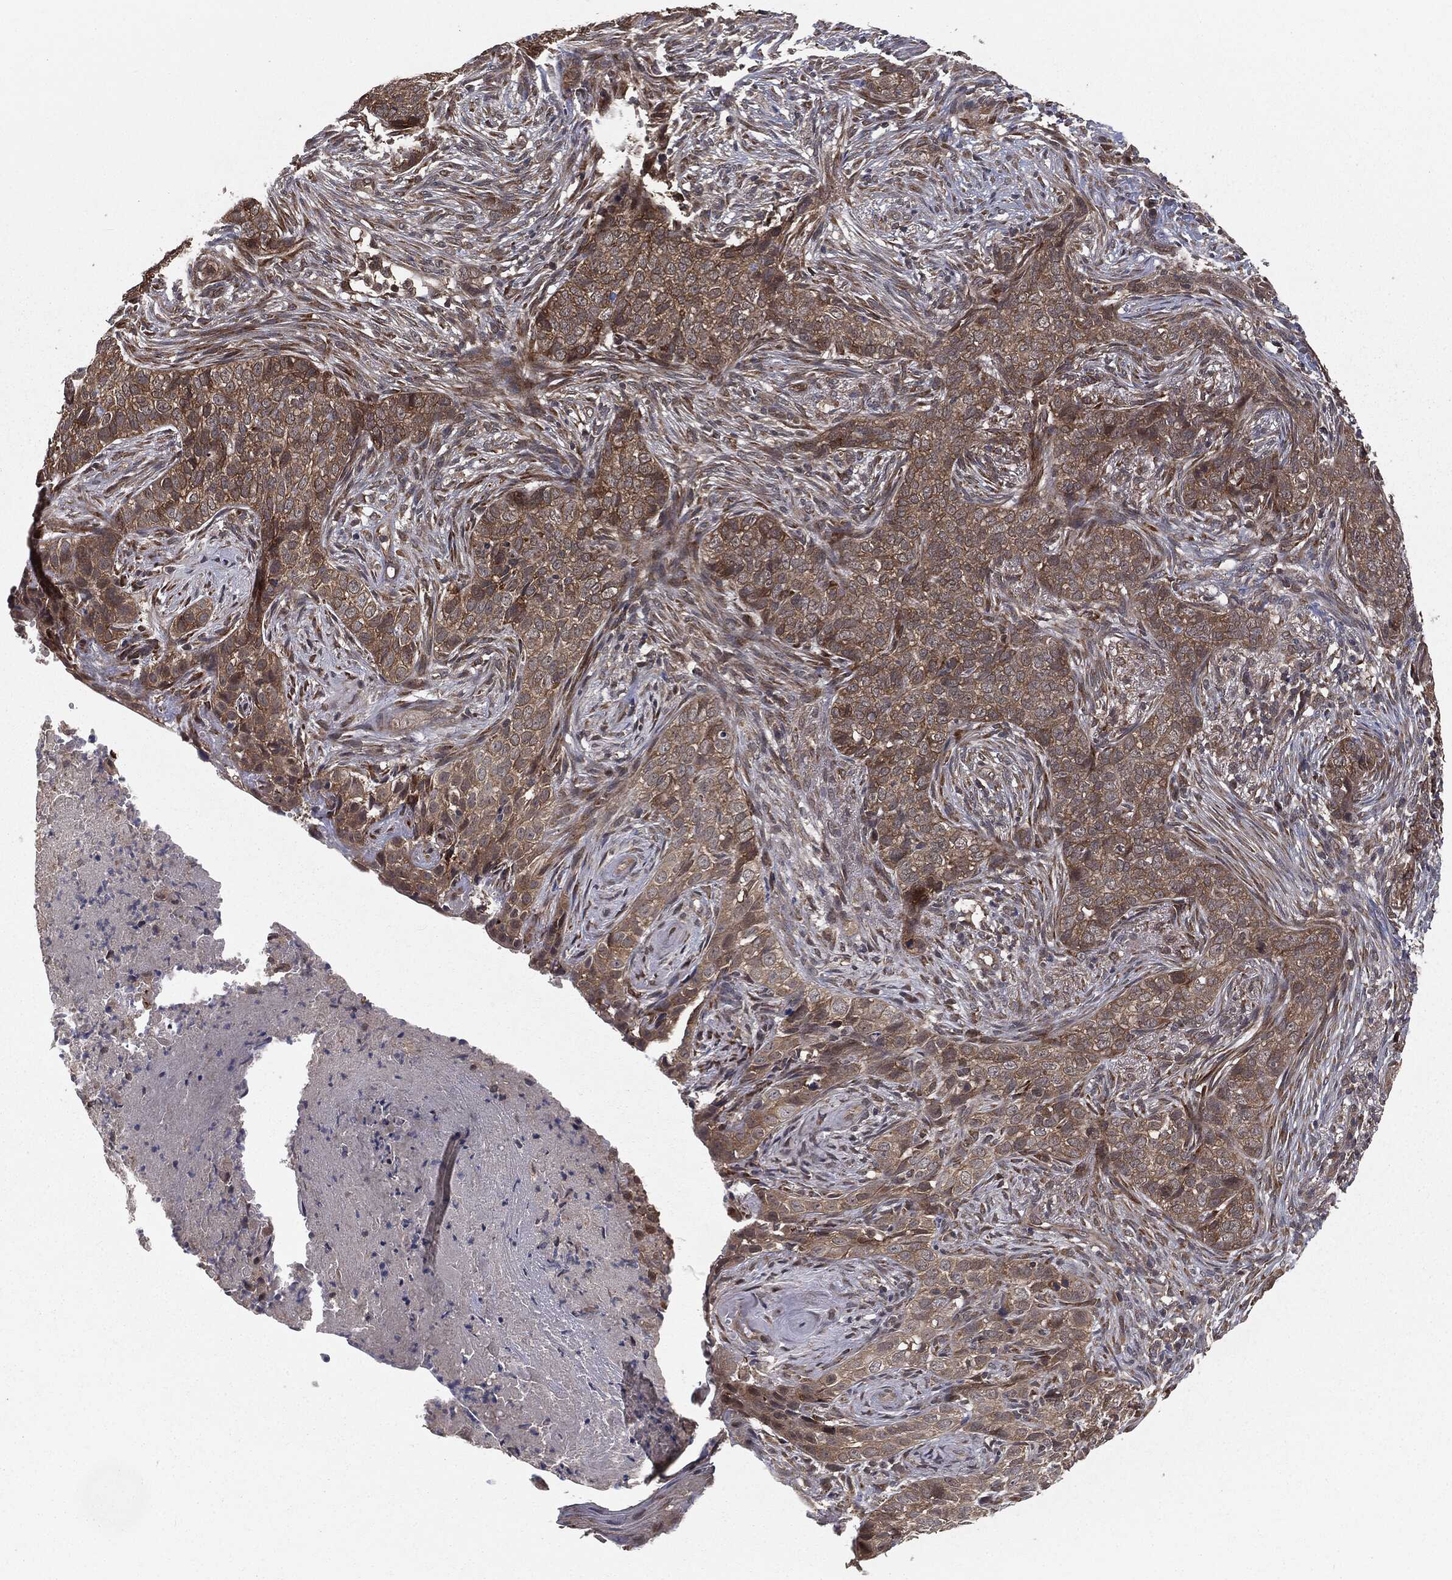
{"staining": {"intensity": "moderate", "quantity": ">75%", "location": "cytoplasmic/membranous"}, "tissue": "skin cancer", "cell_type": "Tumor cells", "image_type": "cancer", "snomed": [{"axis": "morphology", "description": "Squamous cell carcinoma, NOS"}, {"axis": "topography", "description": "Skin"}], "caption": "Skin cancer stained with a brown dye demonstrates moderate cytoplasmic/membranous positive positivity in approximately >75% of tumor cells.", "gene": "FBXO7", "patient": {"sex": "male", "age": 88}}